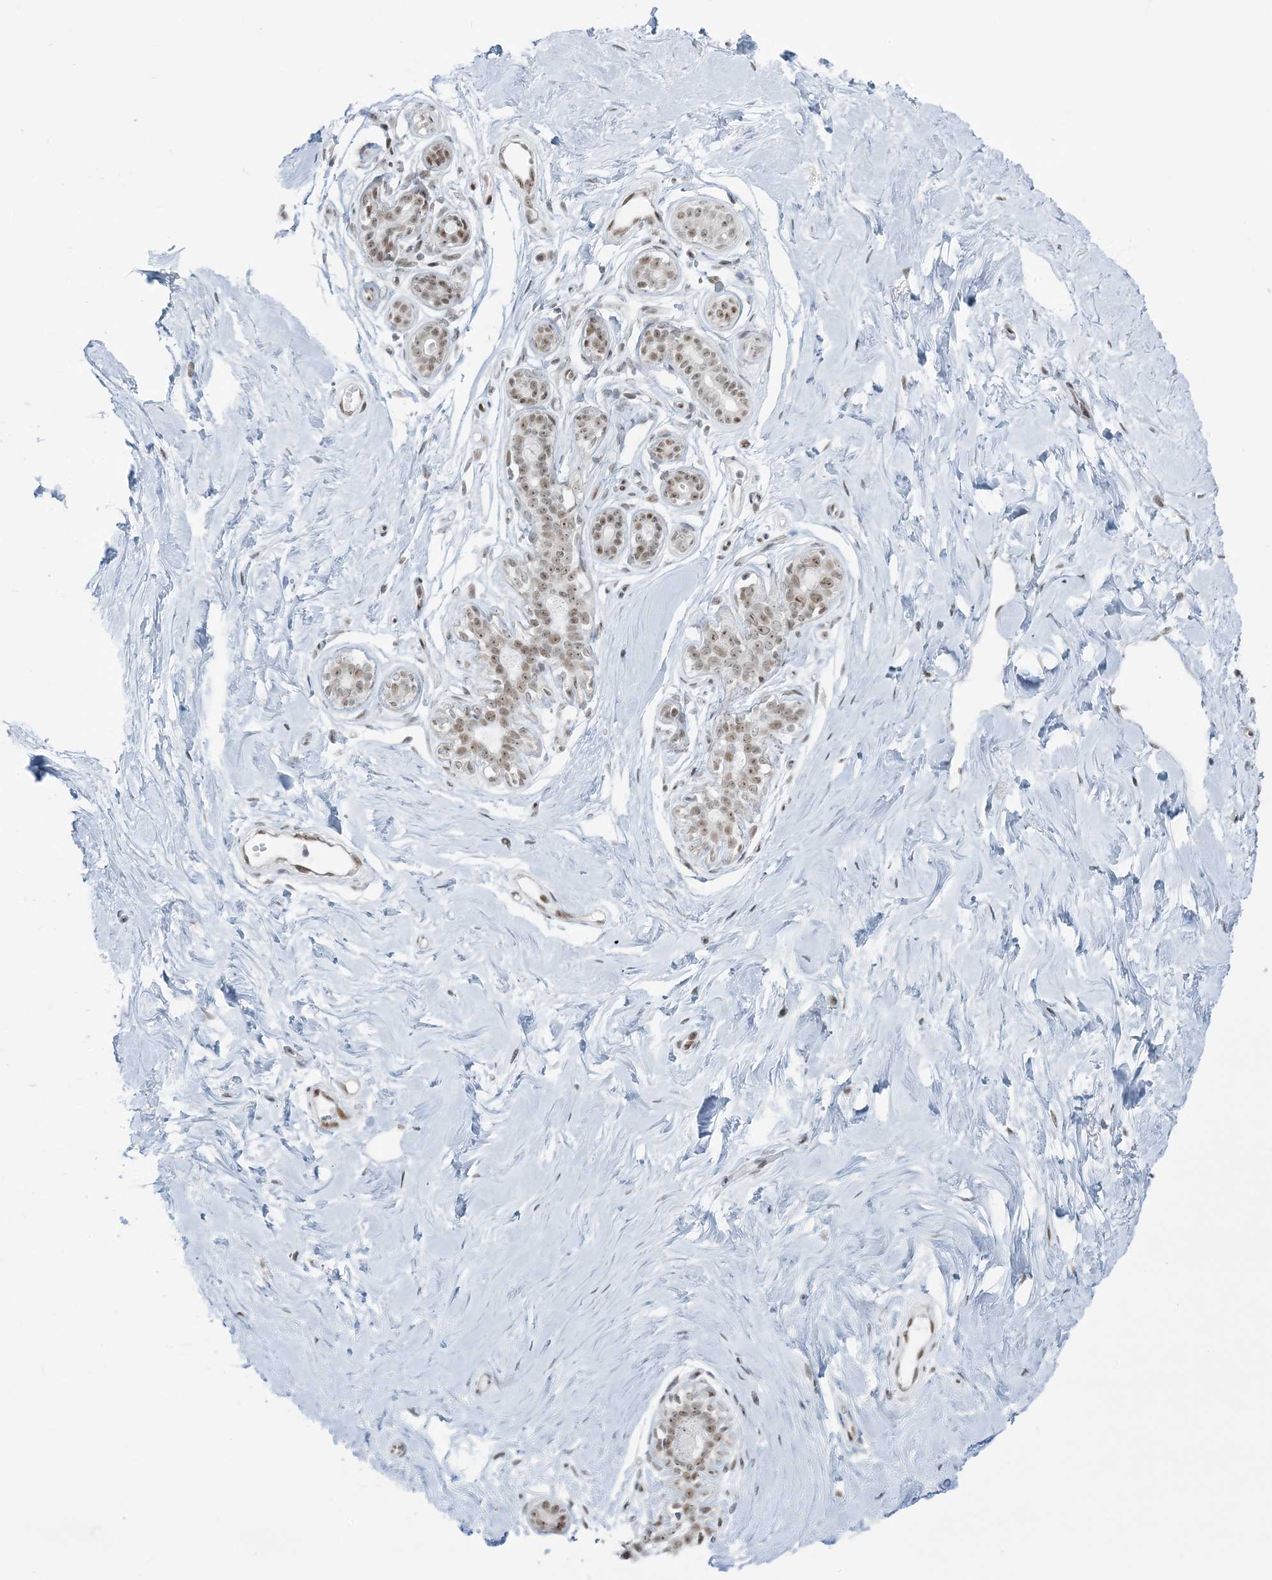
{"staining": {"intensity": "negative", "quantity": "none", "location": "none"}, "tissue": "breast", "cell_type": "Adipocytes", "image_type": "normal", "snomed": [{"axis": "morphology", "description": "Normal tissue, NOS"}, {"axis": "morphology", "description": "Adenoma, NOS"}, {"axis": "topography", "description": "Breast"}], "caption": "Immunohistochemical staining of unremarkable human breast reveals no significant staining in adipocytes.", "gene": "ZNF787", "patient": {"sex": "female", "age": 23}}